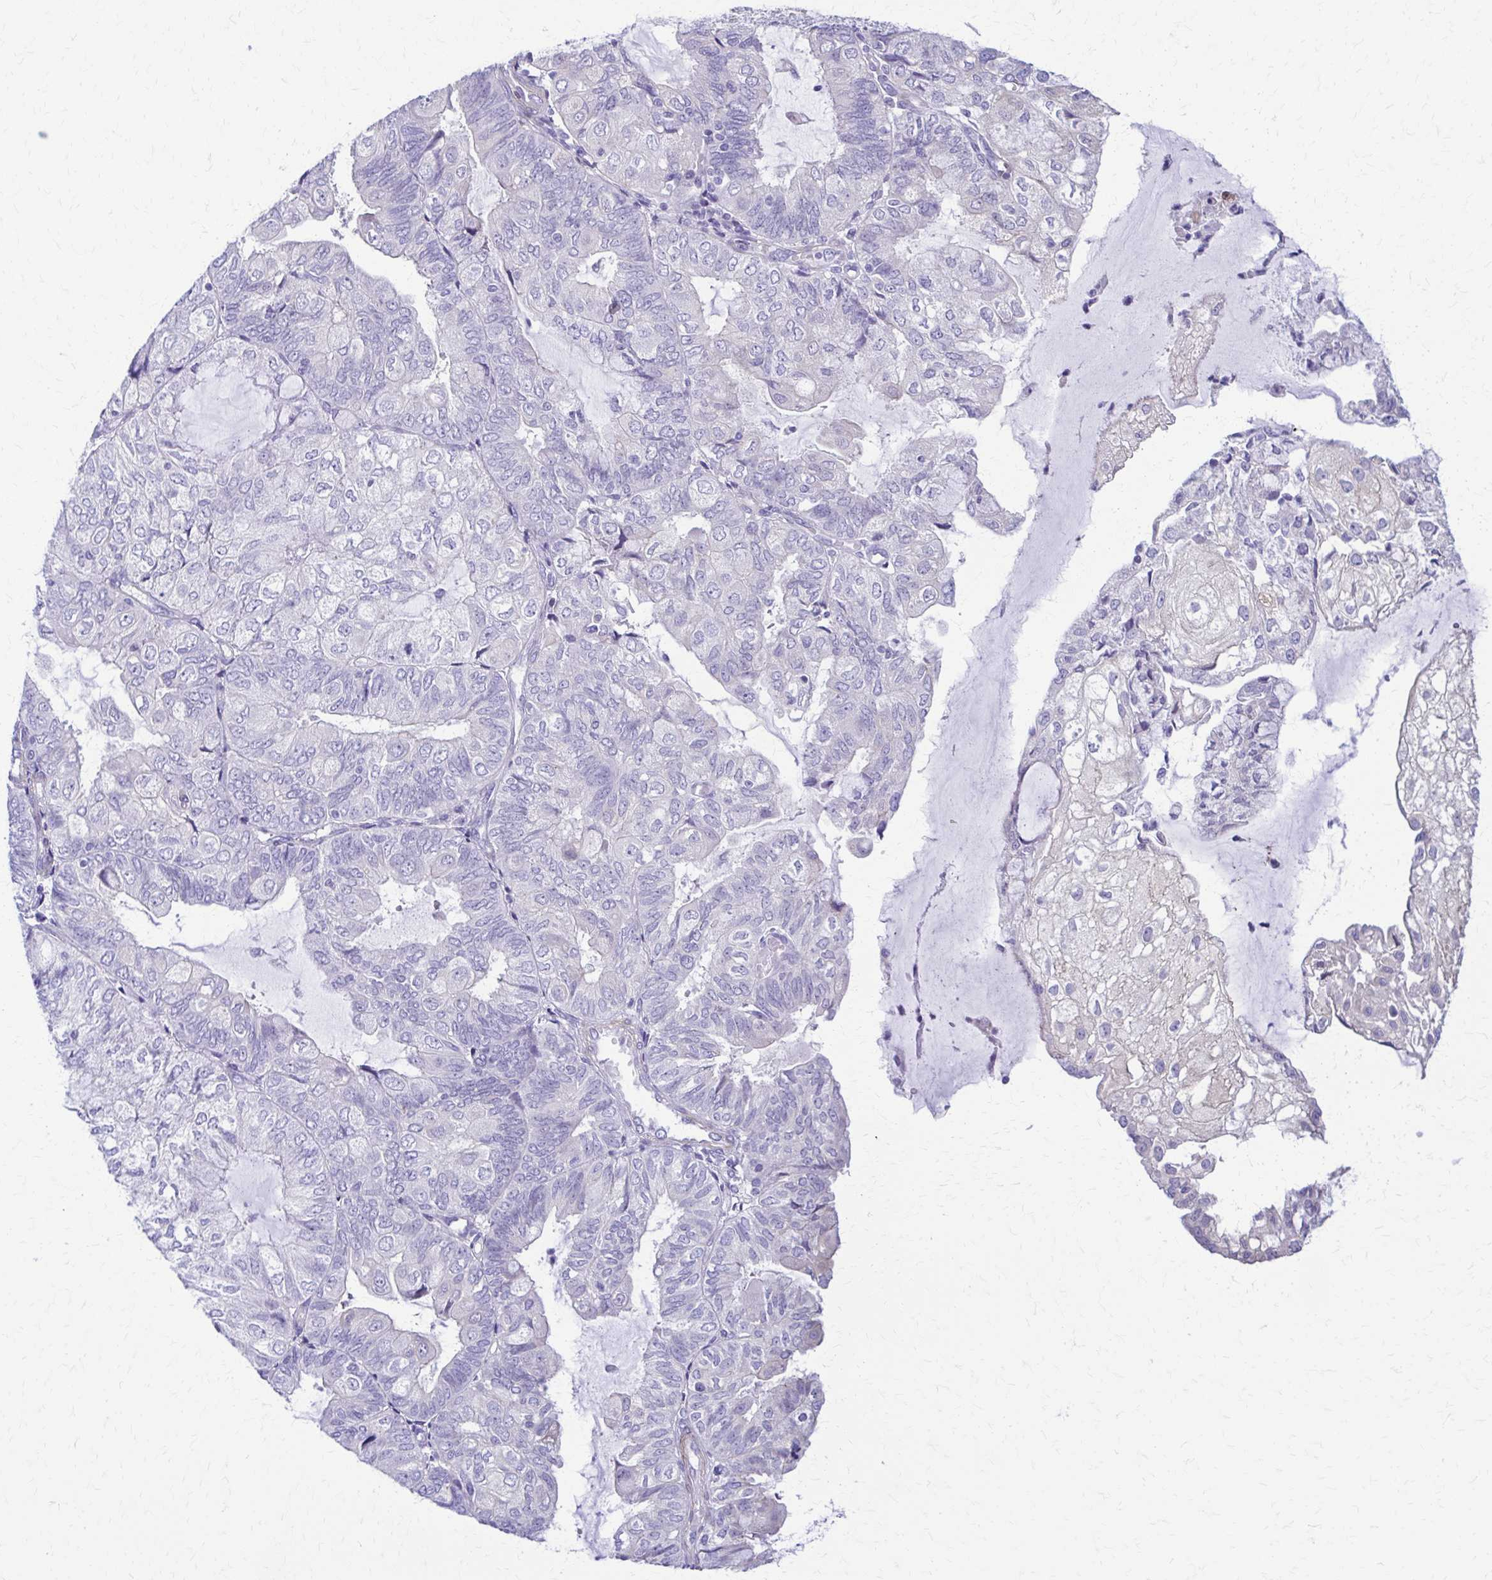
{"staining": {"intensity": "negative", "quantity": "none", "location": "none"}, "tissue": "endometrial cancer", "cell_type": "Tumor cells", "image_type": "cancer", "snomed": [{"axis": "morphology", "description": "Adenocarcinoma, NOS"}, {"axis": "topography", "description": "Endometrium"}], "caption": "This is an immunohistochemistry histopathology image of human endometrial cancer (adenocarcinoma). There is no expression in tumor cells.", "gene": "DSP", "patient": {"sex": "female", "age": 81}}